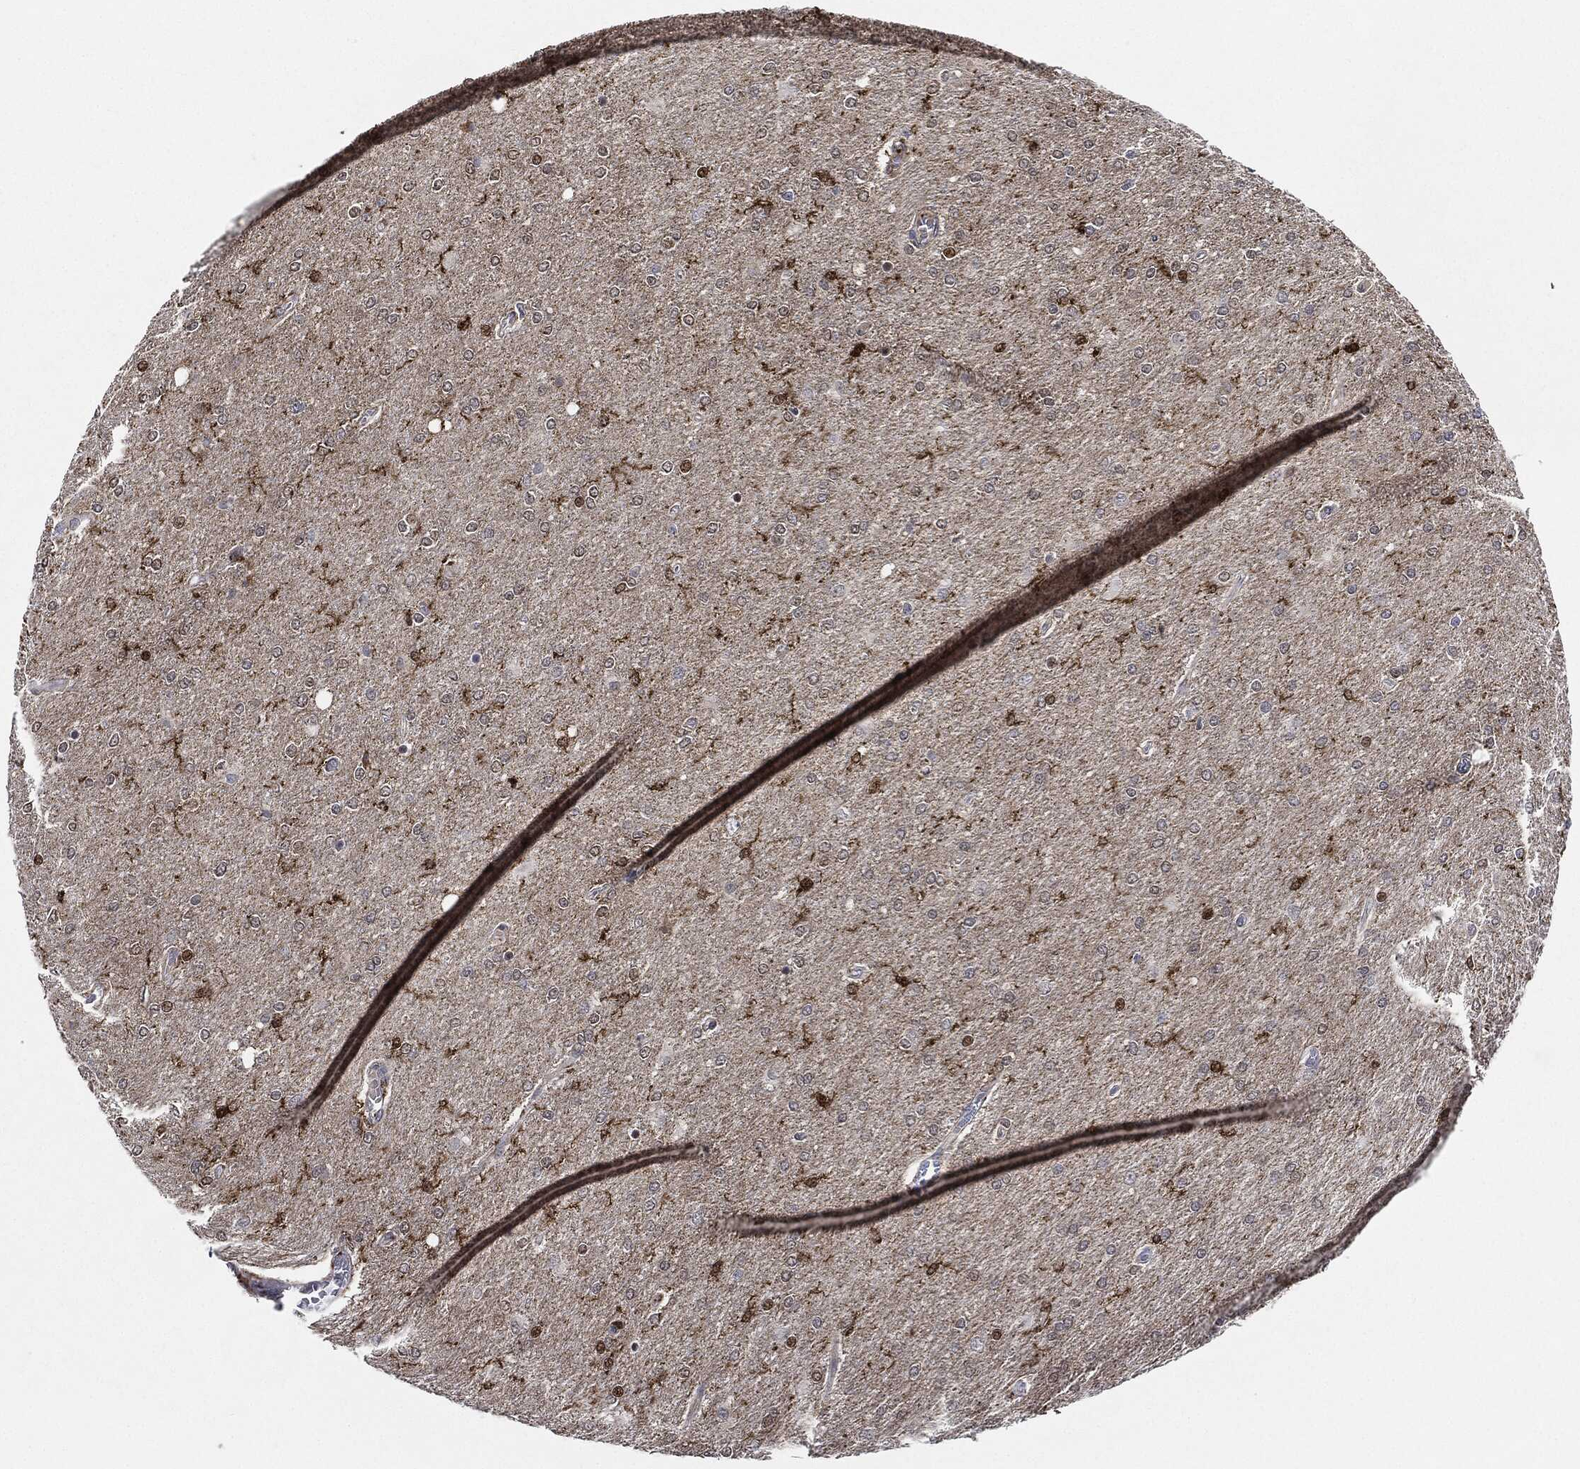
{"staining": {"intensity": "moderate", "quantity": "<25%", "location": "nuclear"}, "tissue": "glioma", "cell_type": "Tumor cells", "image_type": "cancer", "snomed": [{"axis": "morphology", "description": "Glioma, malignant, High grade"}, {"axis": "topography", "description": "Cerebral cortex"}], "caption": "Protein staining of malignant glioma (high-grade) tissue demonstrates moderate nuclear expression in about <25% of tumor cells.", "gene": "NANOS3", "patient": {"sex": "male", "age": 70}}